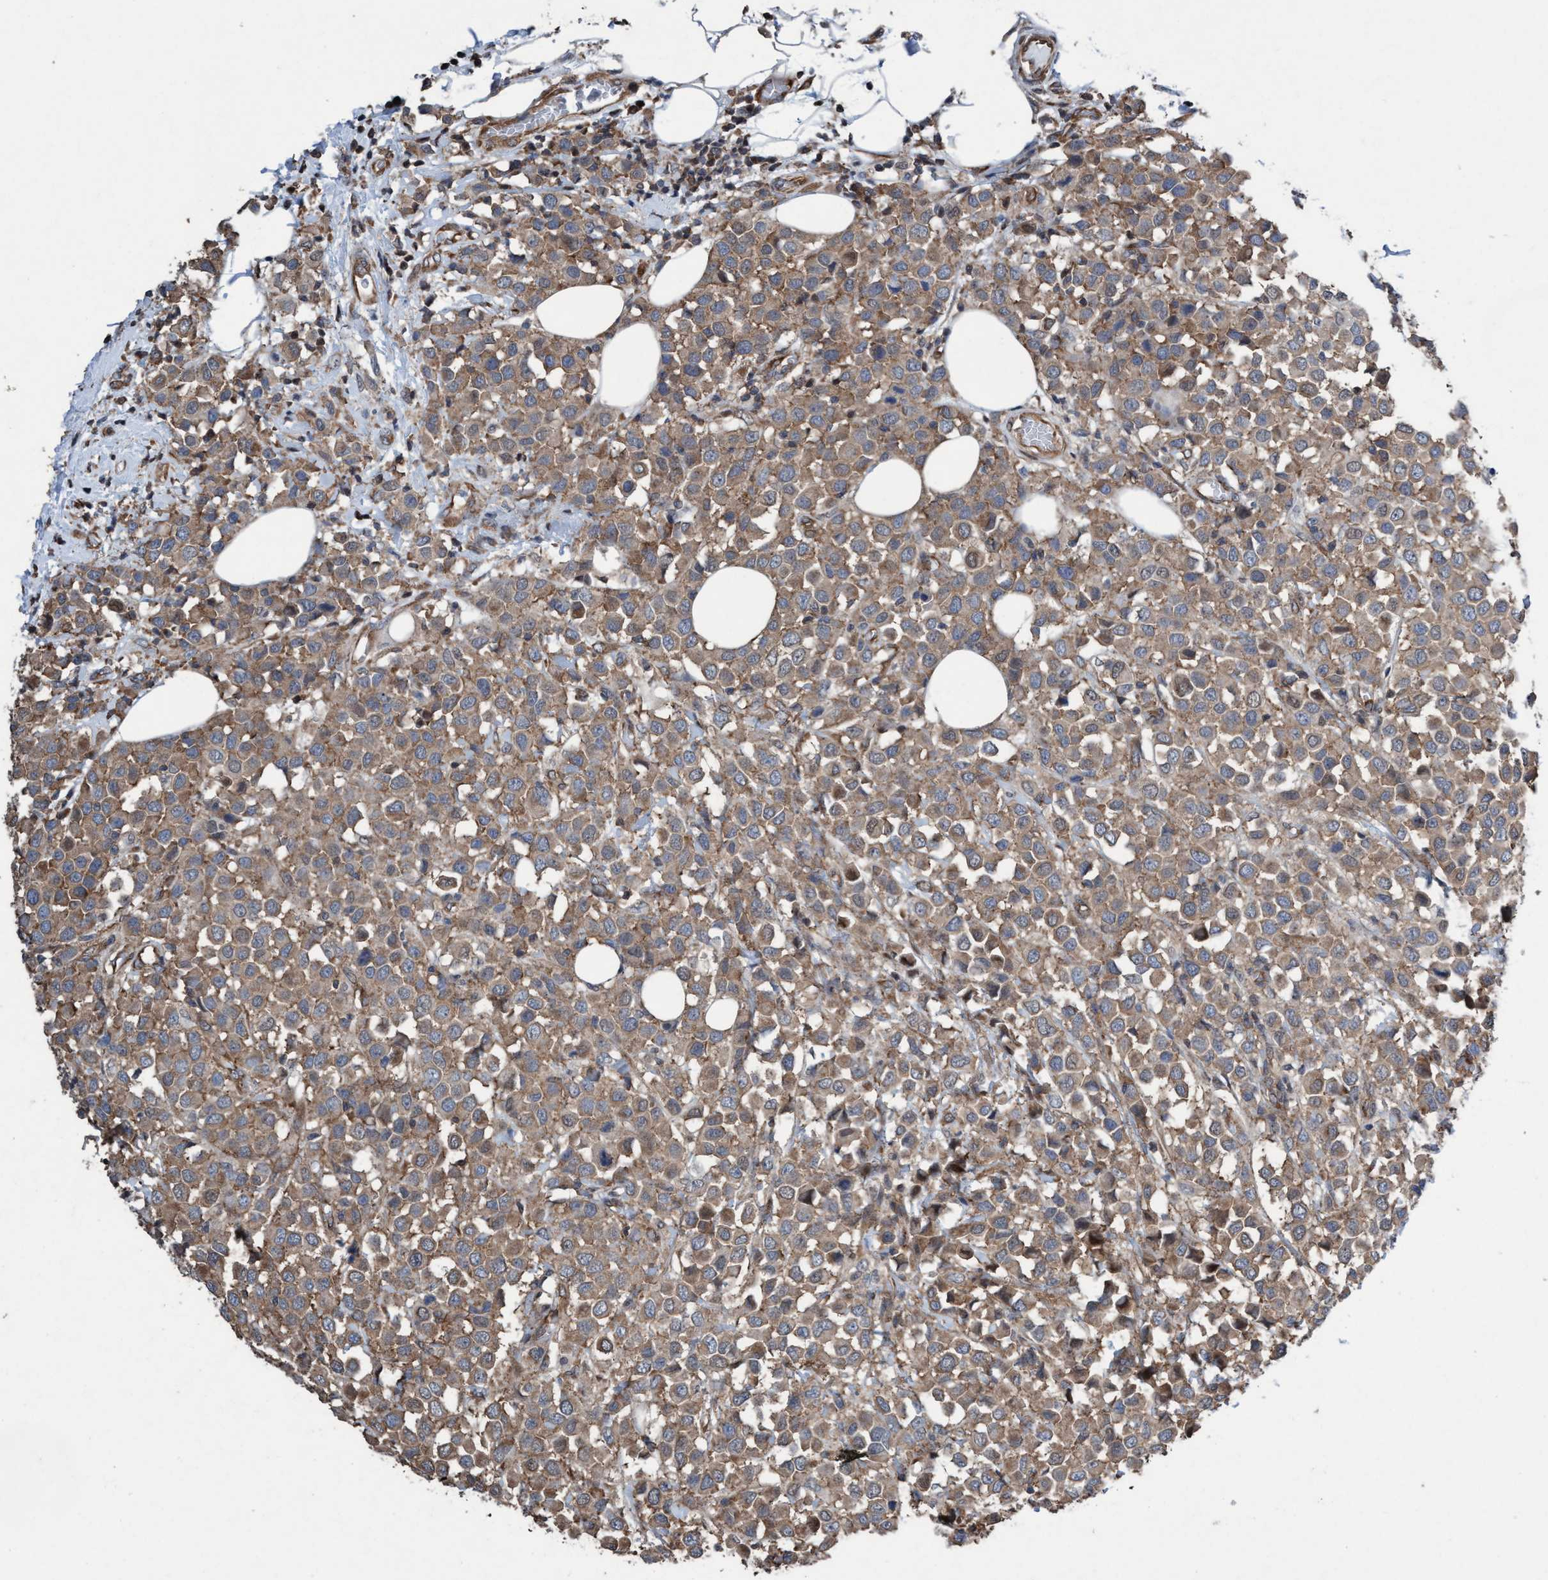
{"staining": {"intensity": "moderate", "quantity": ">75%", "location": "cytoplasmic/membranous"}, "tissue": "breast cancer", "cell_type": "Tumor cells", "image_type": "cancer", "snomed": [{"axis": "morphology", "description": "Duct carcinoma"}, {"axis": "topography", "description": "Breast"}], "caption": "Breast infiltrating ductal carcinoma tissue exhibits moderate cytoplasmic/membranous positivity in approximately >75% of tumor cells", "gene": "METAP2", "patient": {"sex": "female", "age": 61}}